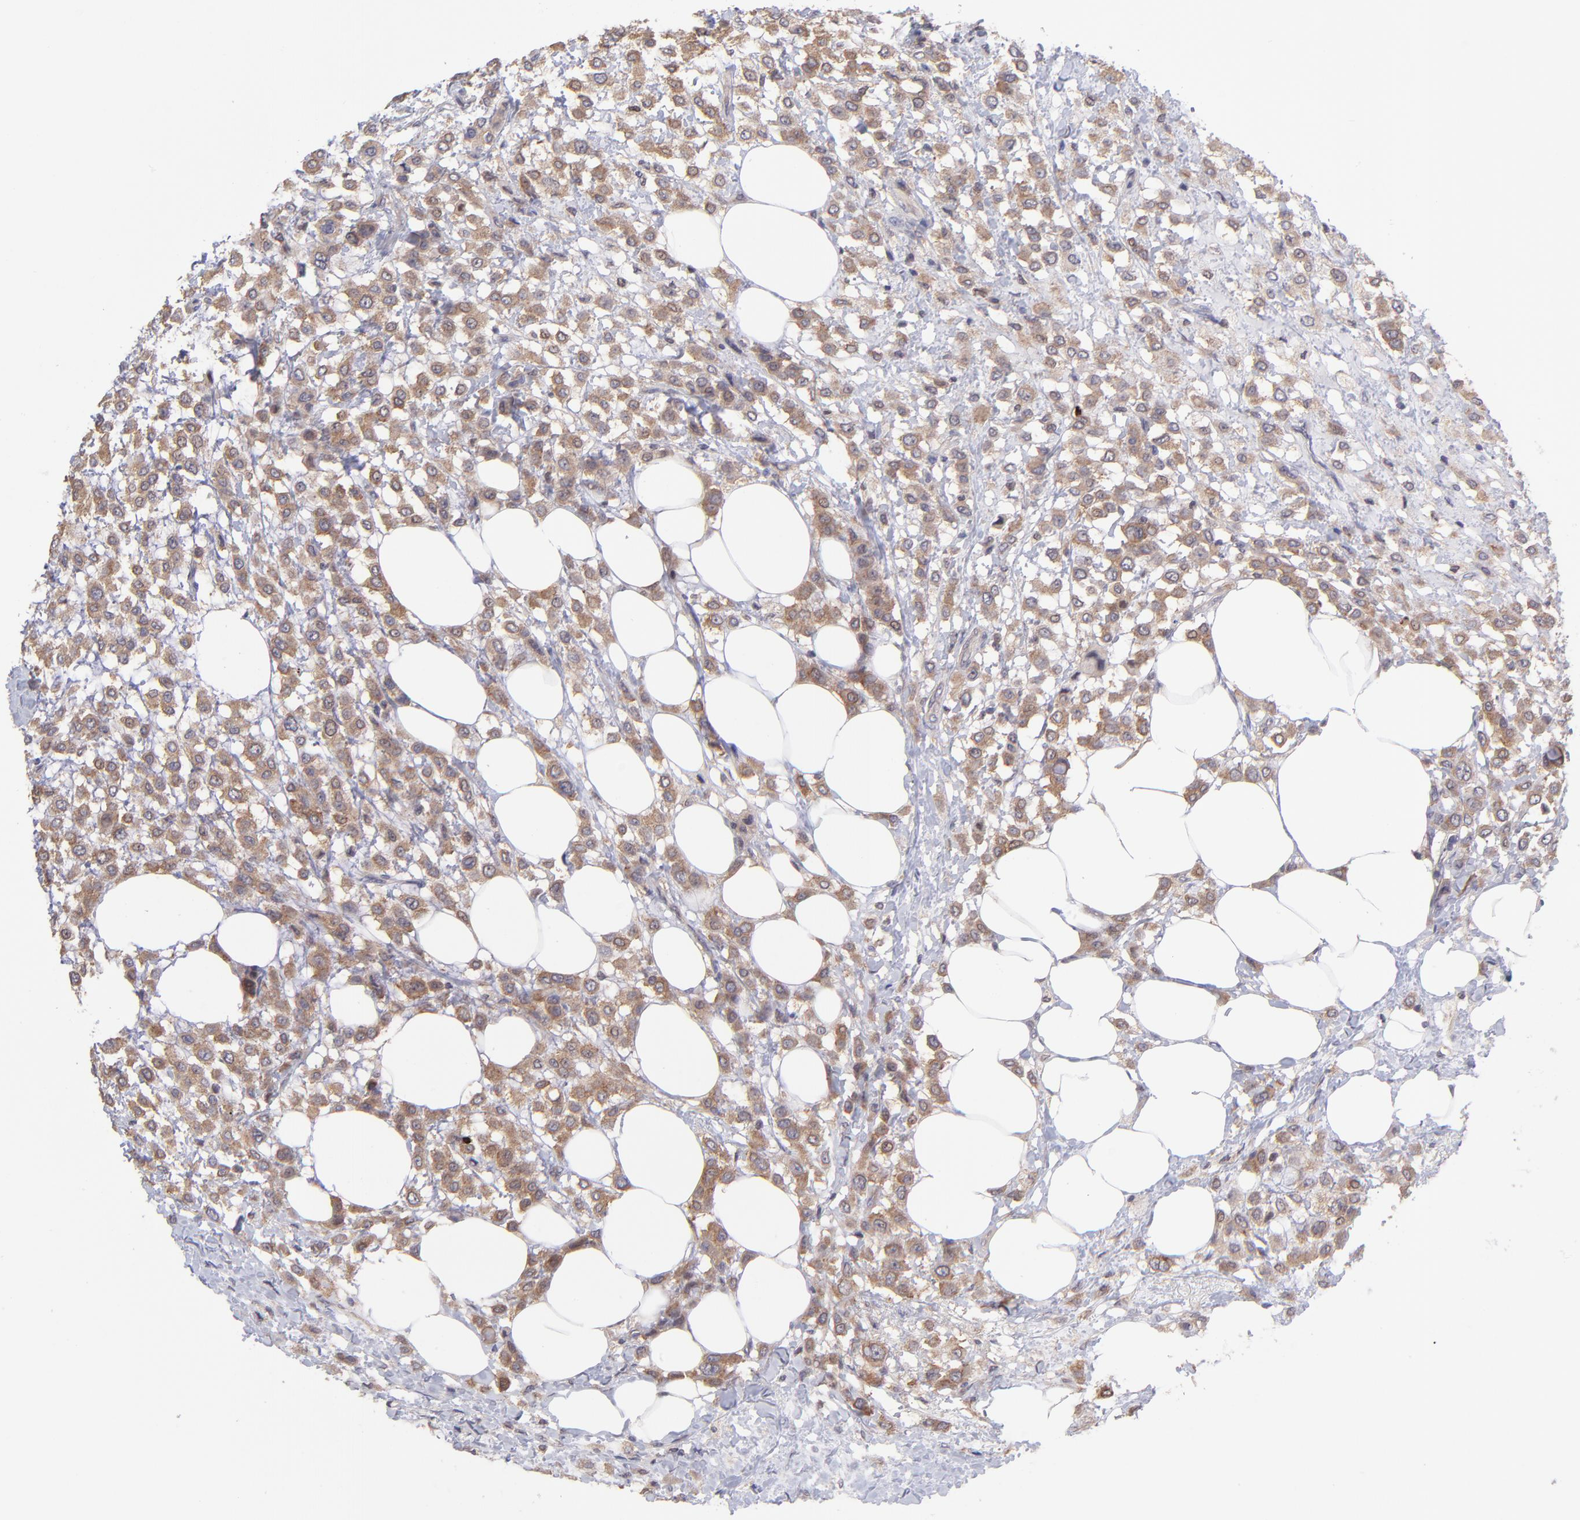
{"staining": {"intensity": "moderate", "quantity": ">75%", "location": "cytoplasmic/membranous"}, "tissue": "breast cancer", "cell_type": "Tumor cells", "image_type": "cancer", "snomed": [{"axis": "morphology", "description": "Lobular carcinoma"}, {"axis": "topography", "description": "Breast"}], "caption": "This photomicrograph displays lobular carcinoma (breast) stained with IHC to label a protein in brown. The cytoplasmic/membranous of tumor cells show moderate positivity for the protein. Nuclei are counter-stained blue.", "gene": "NSF", "patient": {"sex": "female", "age": 85}}